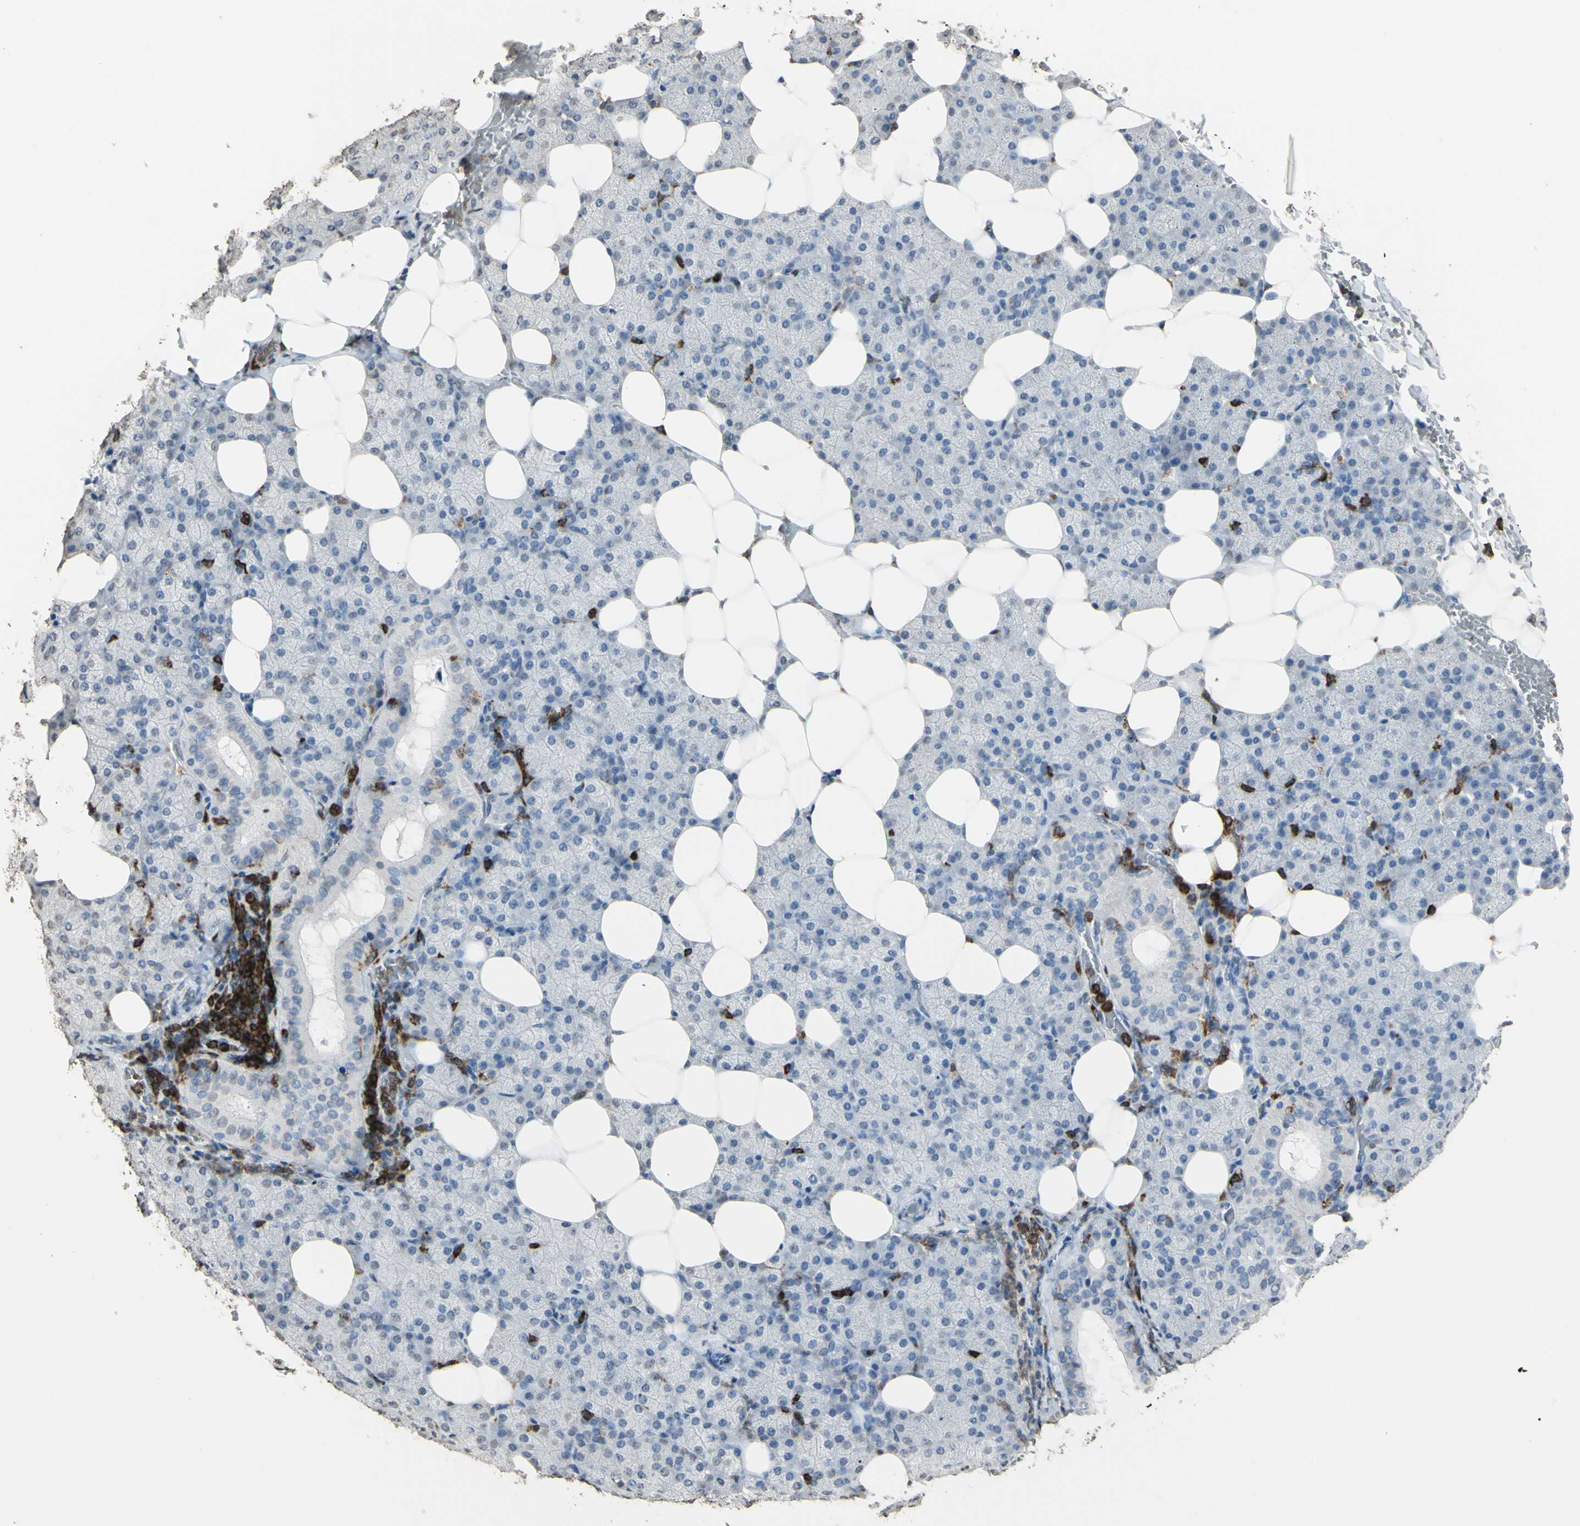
{"staining": {"intensity": "negative", "quantity": "none", "location": "none"}, "tissue": "salivary gland", "cell_type": "Glandular cells", "image_type": "normal", "snomed": [{"axis": "morphology", "description": "Normal tissue, NOS"}, {"axis": "topography", "description": "Lymph node"}, {"axis": "topography", "description": "Salivary gland"}], "caption": "Immunohistochemistry (IHC) image of normal salivary gland: human salivary gland stained with DAB (3,3'-diaminobenzidine) displays no significant protein positivity in glandular cells. The staining is performed using DAB (3,3'-diaminobenzidine) brown chromogen with nuclei counter-stained in using hematoxylin.", "gene": "PSTPIP1", "patient": {"sex": "male", "age": 8}}